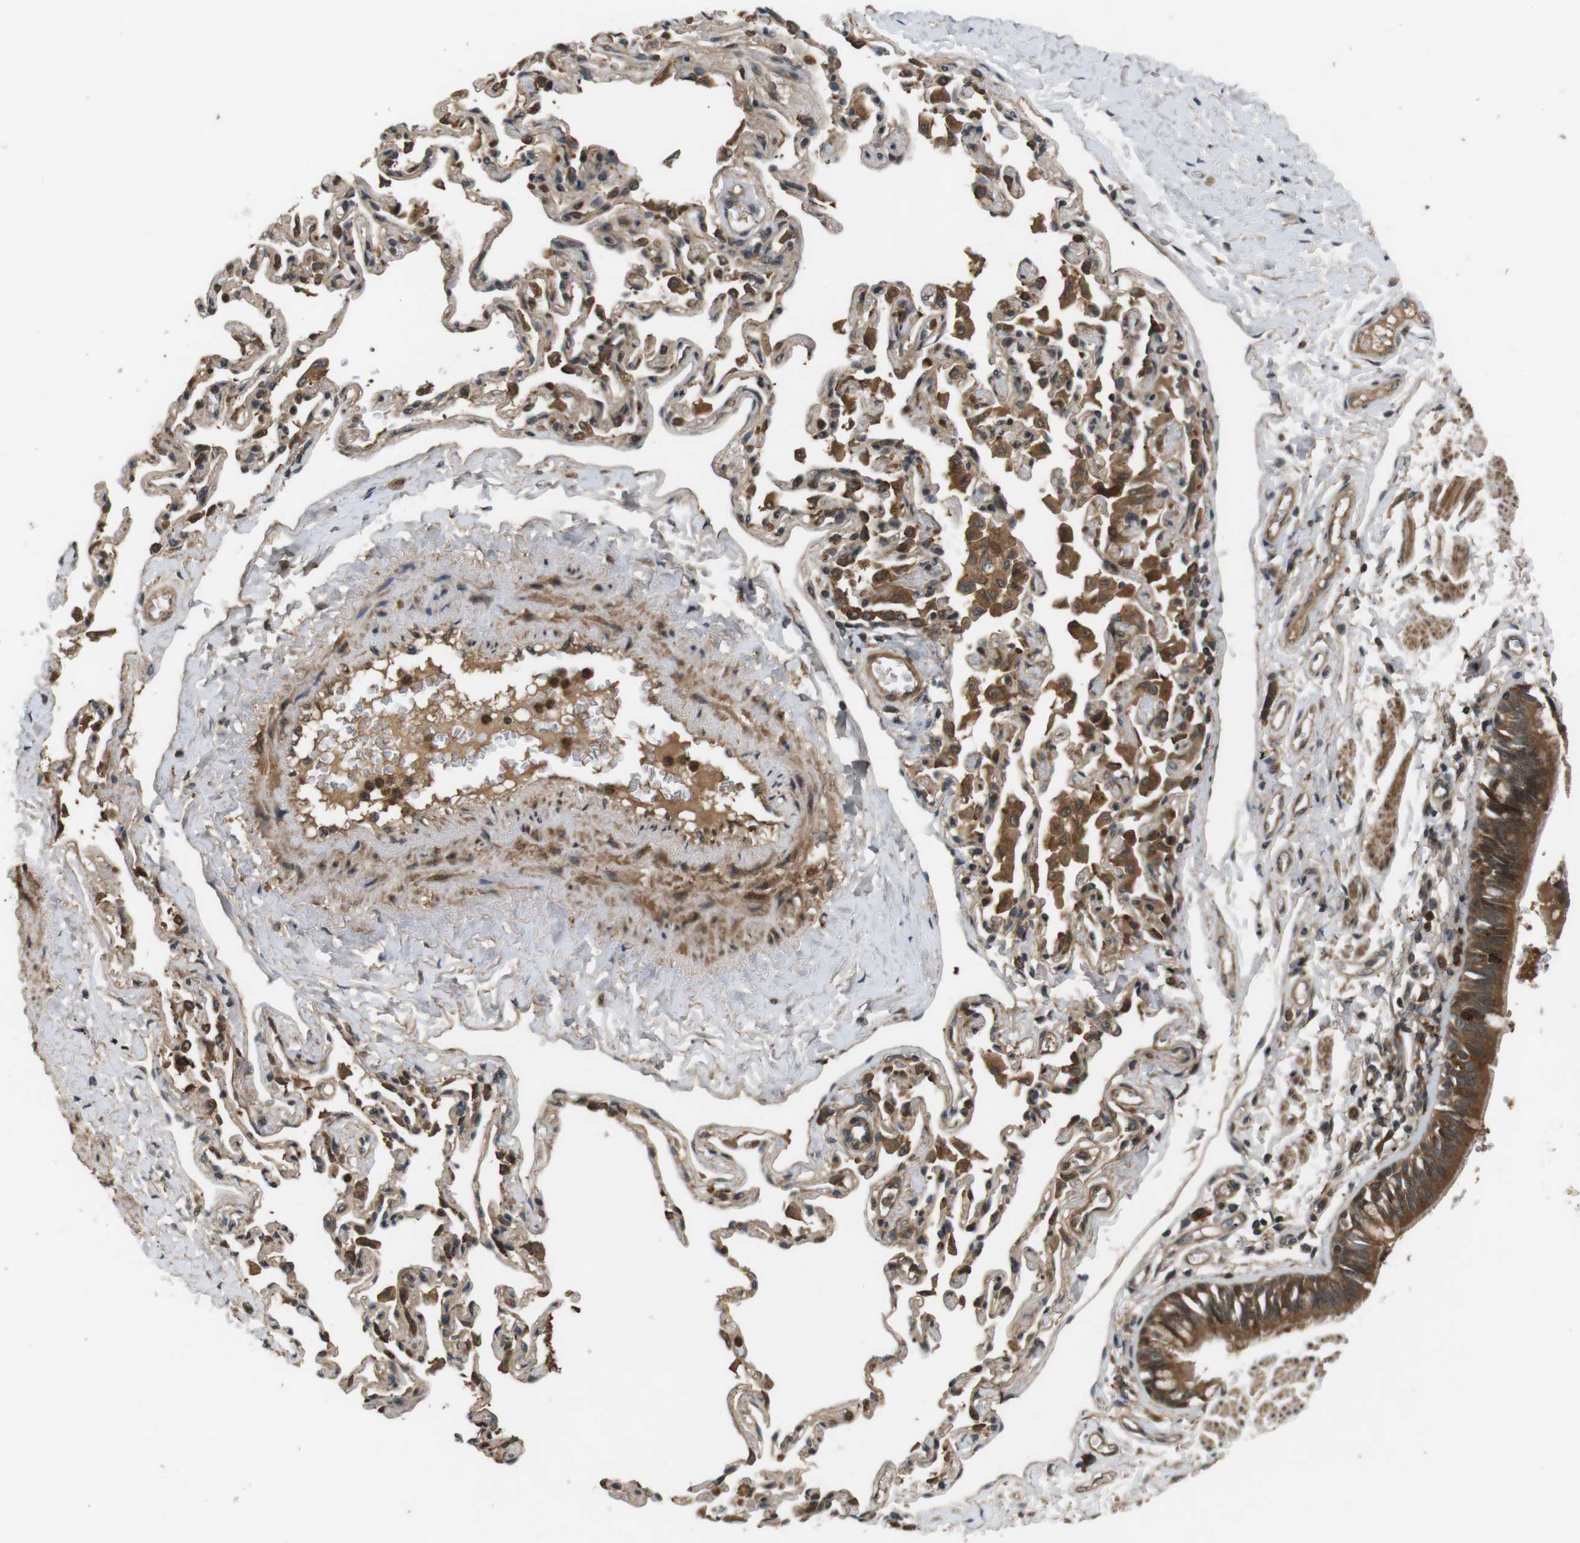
{"staining": {"intensity": "strong", "quantity": ">75%", "location": "cytoplasmic/membranous"}, "tissue": "bronchus", "cell_type": "Respiratory epithelial cells", "image_type": "normal", "snomed": [{"axis": "morphology", "description": "Normal tissue, NOS"}, {"axis": "topography", "description": "Bronchus"}, {"axis": "topography", "description": "Lung"}], "caption": "Bronchus stained with a protein marker shows strong staining in respiratory epithelial cells.", "gene": "NFKBIE", "patient": {"sex": "male", "age": 64}}